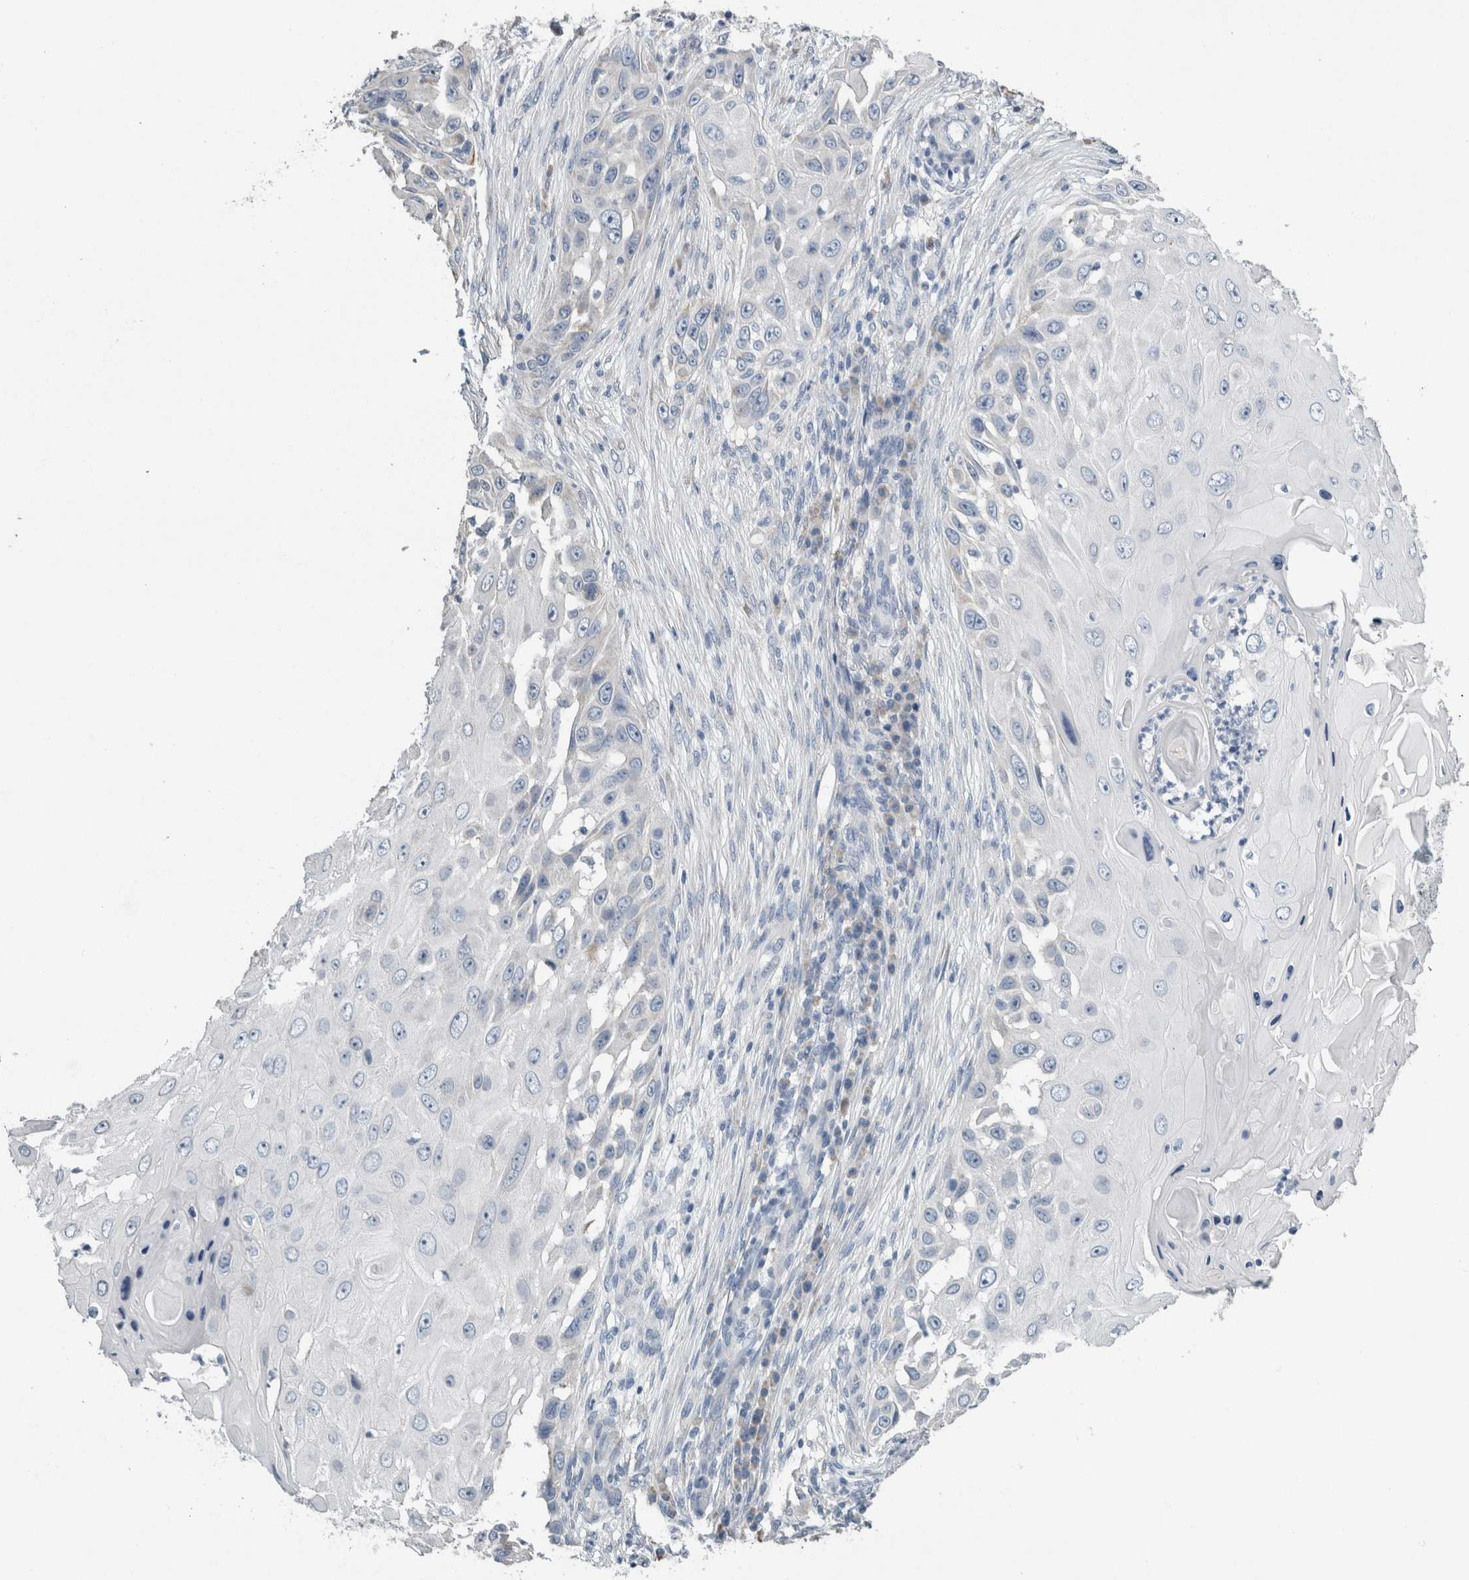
{"staining": {"intensity": "negative", "quantity": "none", "location": "none"}, "tissue": "skin cancer", "cell_type": "Tumor cells", "image_type": "cancer", "snomed": [{"axis": "morphology", "description": "Squamous cell carcinoma, NOS"}, {"axis": "topography", "description": "Skin"}], "caption": "Immunohistochemistry (IHC) photomicrograph of neoplastic tissue: skin squamous cell carcinoma stained with DAB (3,3'-diaminobenzidine) displays no significant protein positivity in tumor cells.", "gene": "NEFM", "patient": {"sex": "female", "age": 44}}